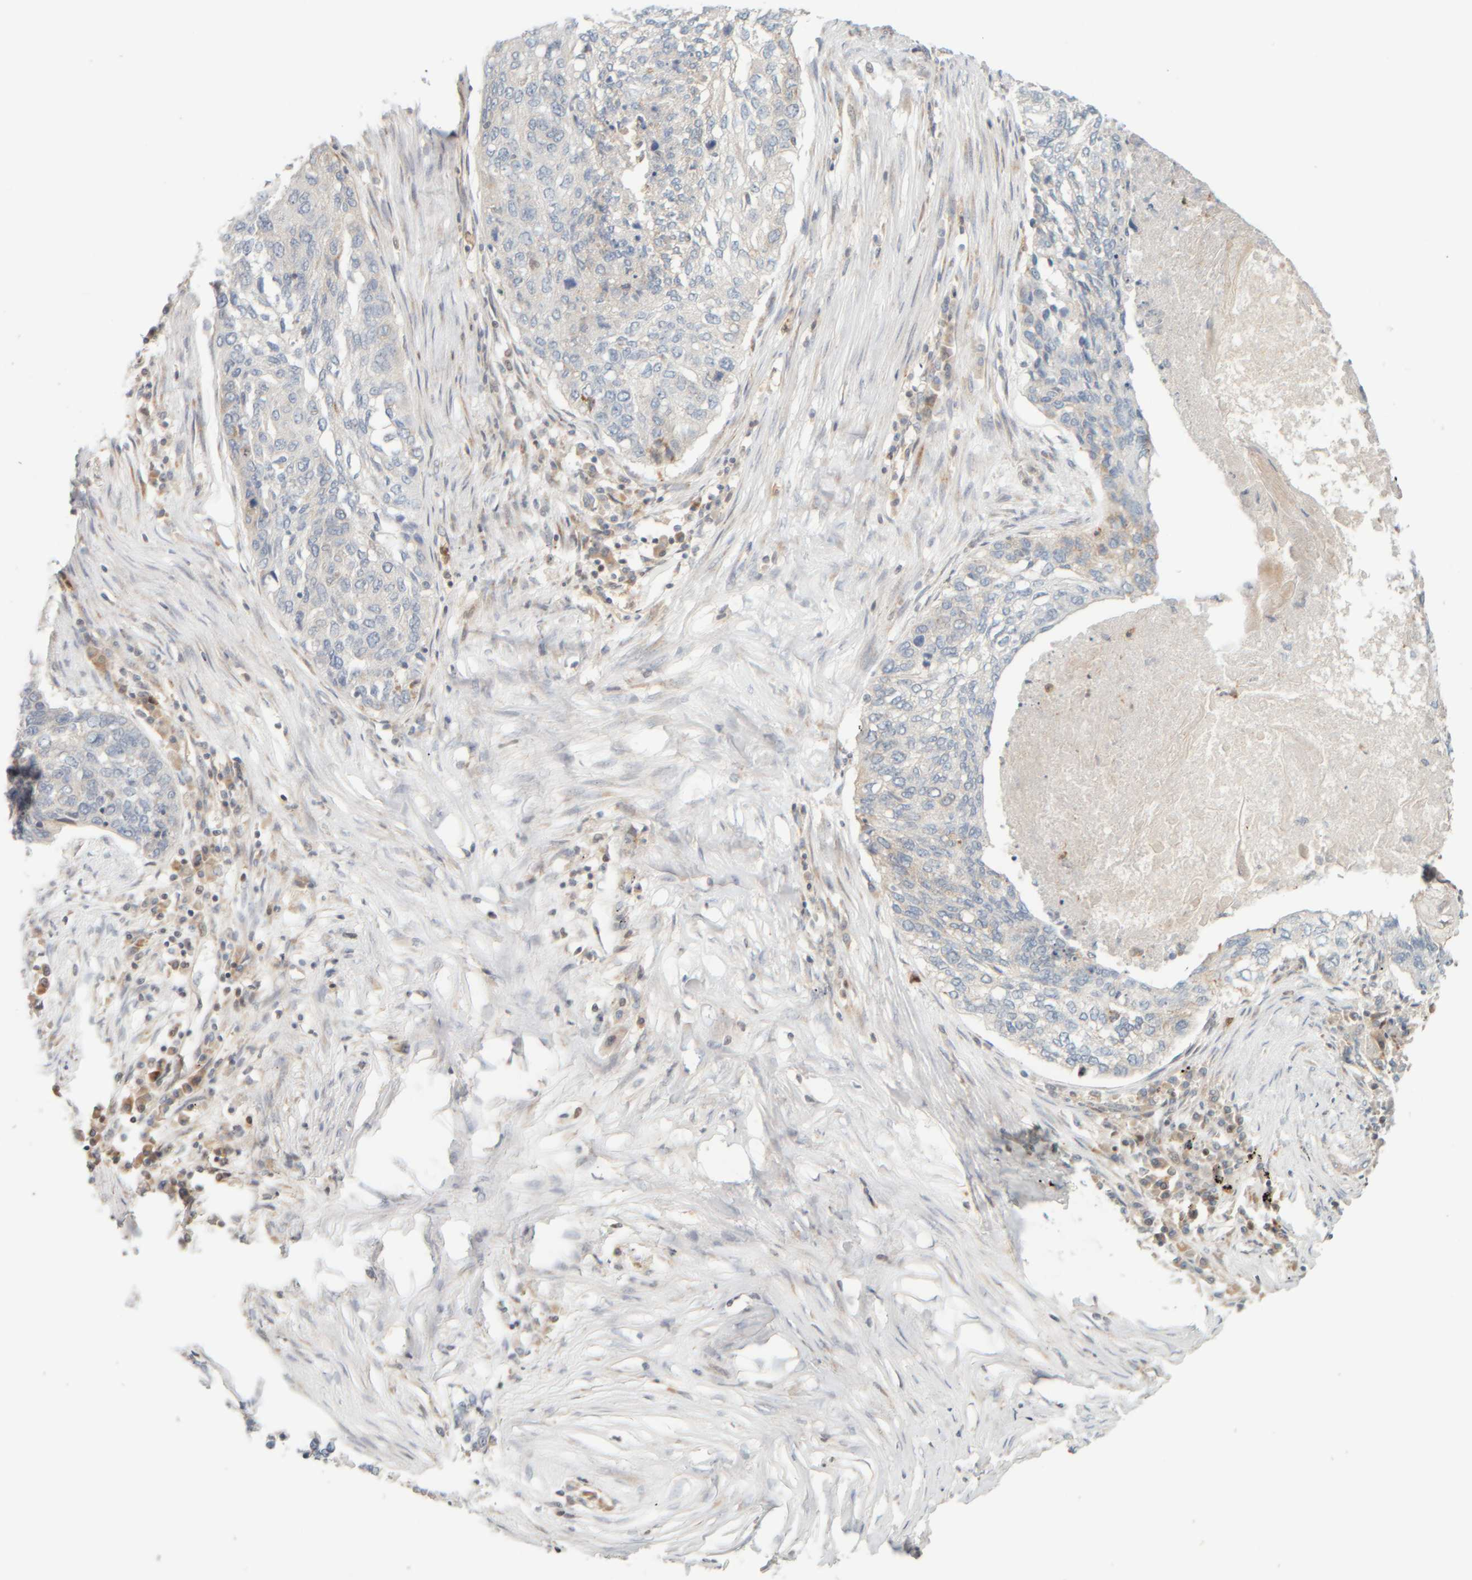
{"staining": {"intensity": "negative", "quantity": "none", "location": "none"}, "tissue": "lung cancer", "cell_type": "Tumor cells", "image_type": "cancer", "snomed": [{"axis": "morphology", "description": "Squamous cell carcinoma, NOS"}, {"axis": "topography", "description": "Lung"}], "caption": "A high-resolution image shows immunohistochemistry staining of lung squamous cell carcinoma, which shows no significant expression in tumor cells.", "gene": "PTGES3L-AARSD1", "patient": {"sex": "female", "age": 63}}